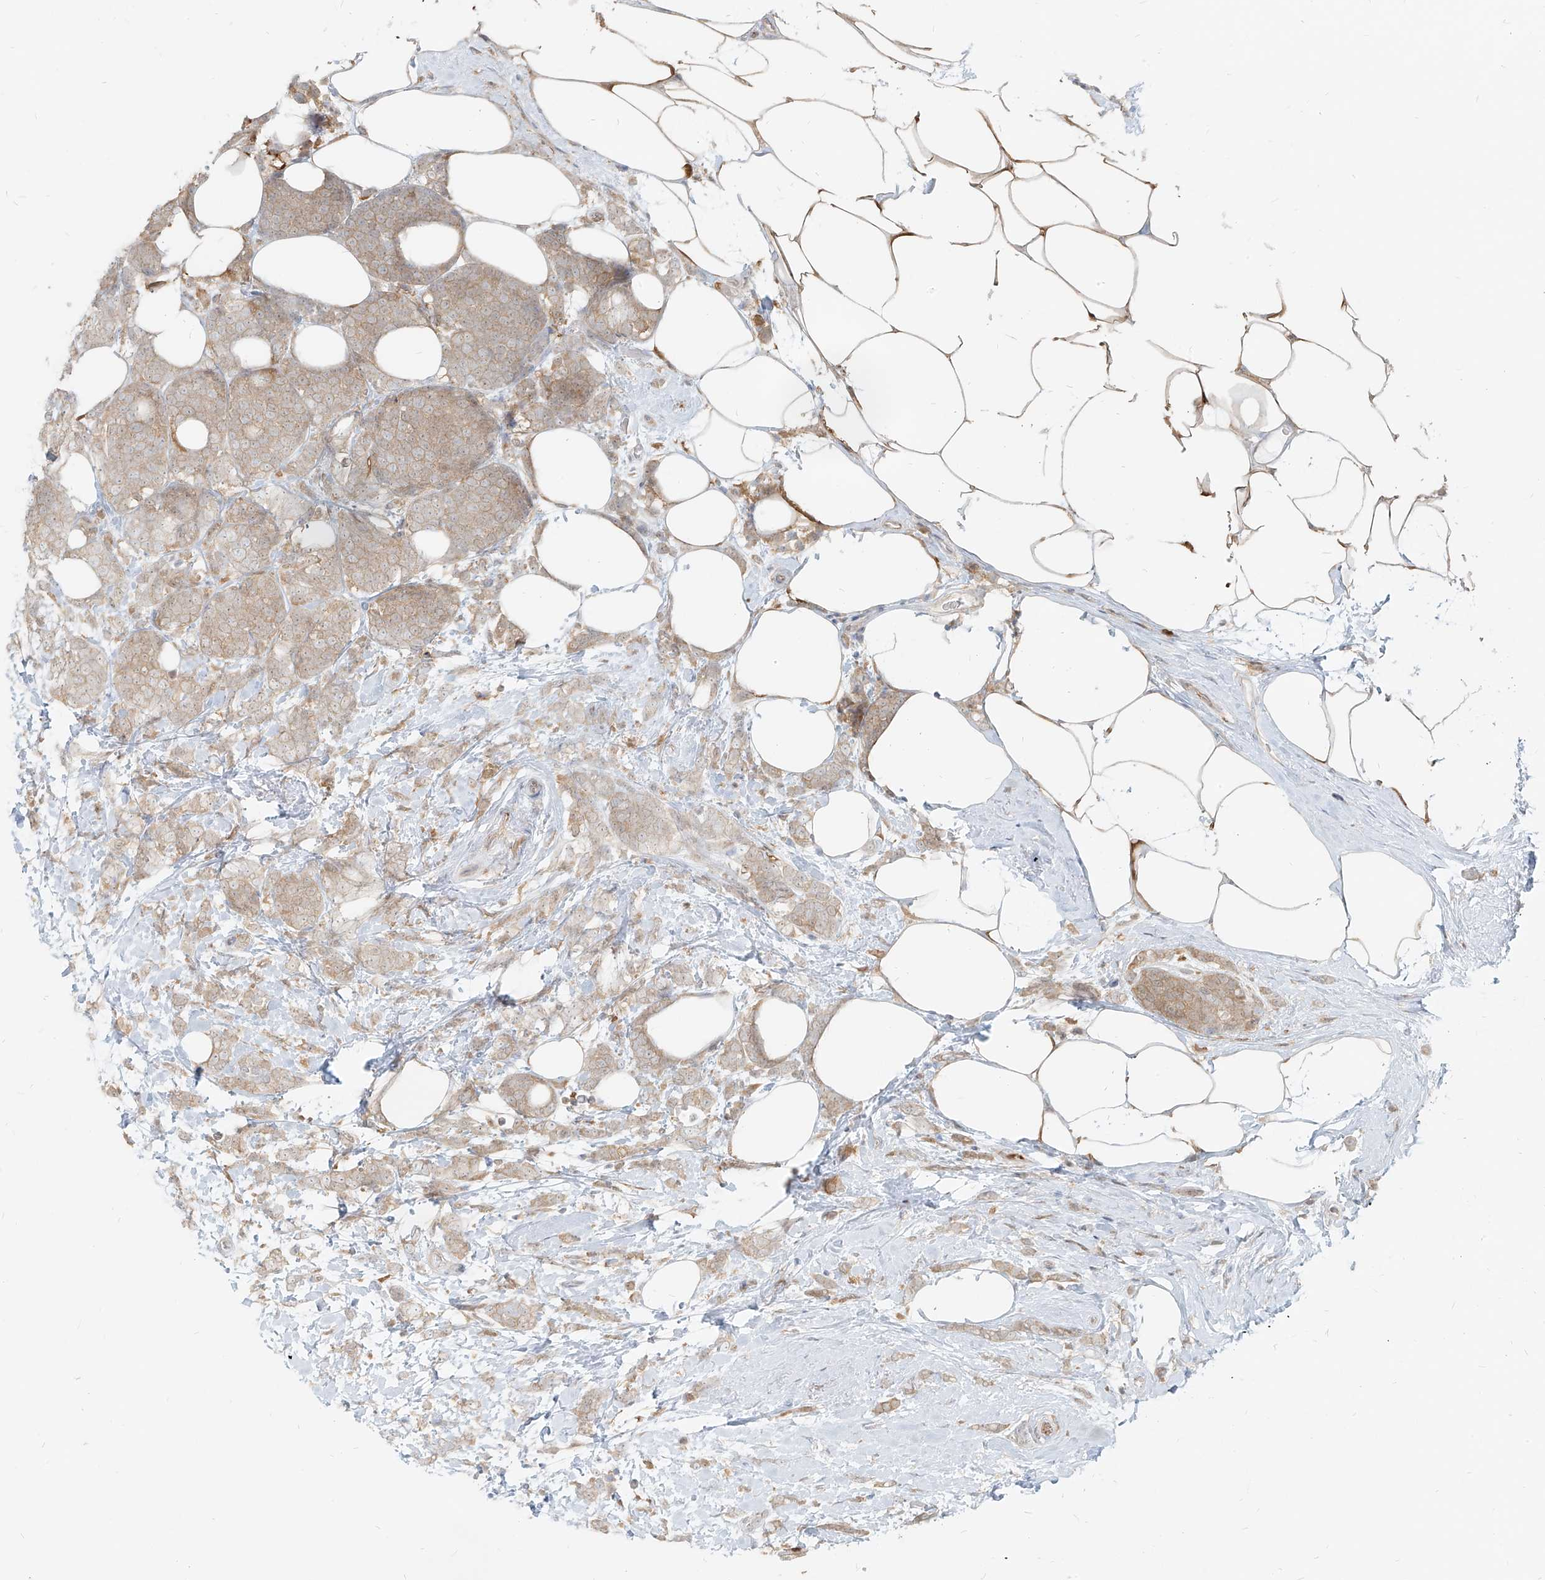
{"staining": {"intensity": "weak", "quantity": ">75%", "location": "cytoplasmic/membranous"}, "tissue": "breast cancer", "cell_type": "Tumor cells", "image_type": "cancer", "snomed": [{"axis": "morphology", "description": "Lobular carcinoma"}, {"axis": "topography", "description": "Breast"}], "caption": "Lobular carcinoma (breast) stained with DAB IHC shows low levels of weak cytoplasmic/membranous positivity in about >75% of tumor cells.", "gene": "PGD", "patient": {"sex": "female", "age": 58}}